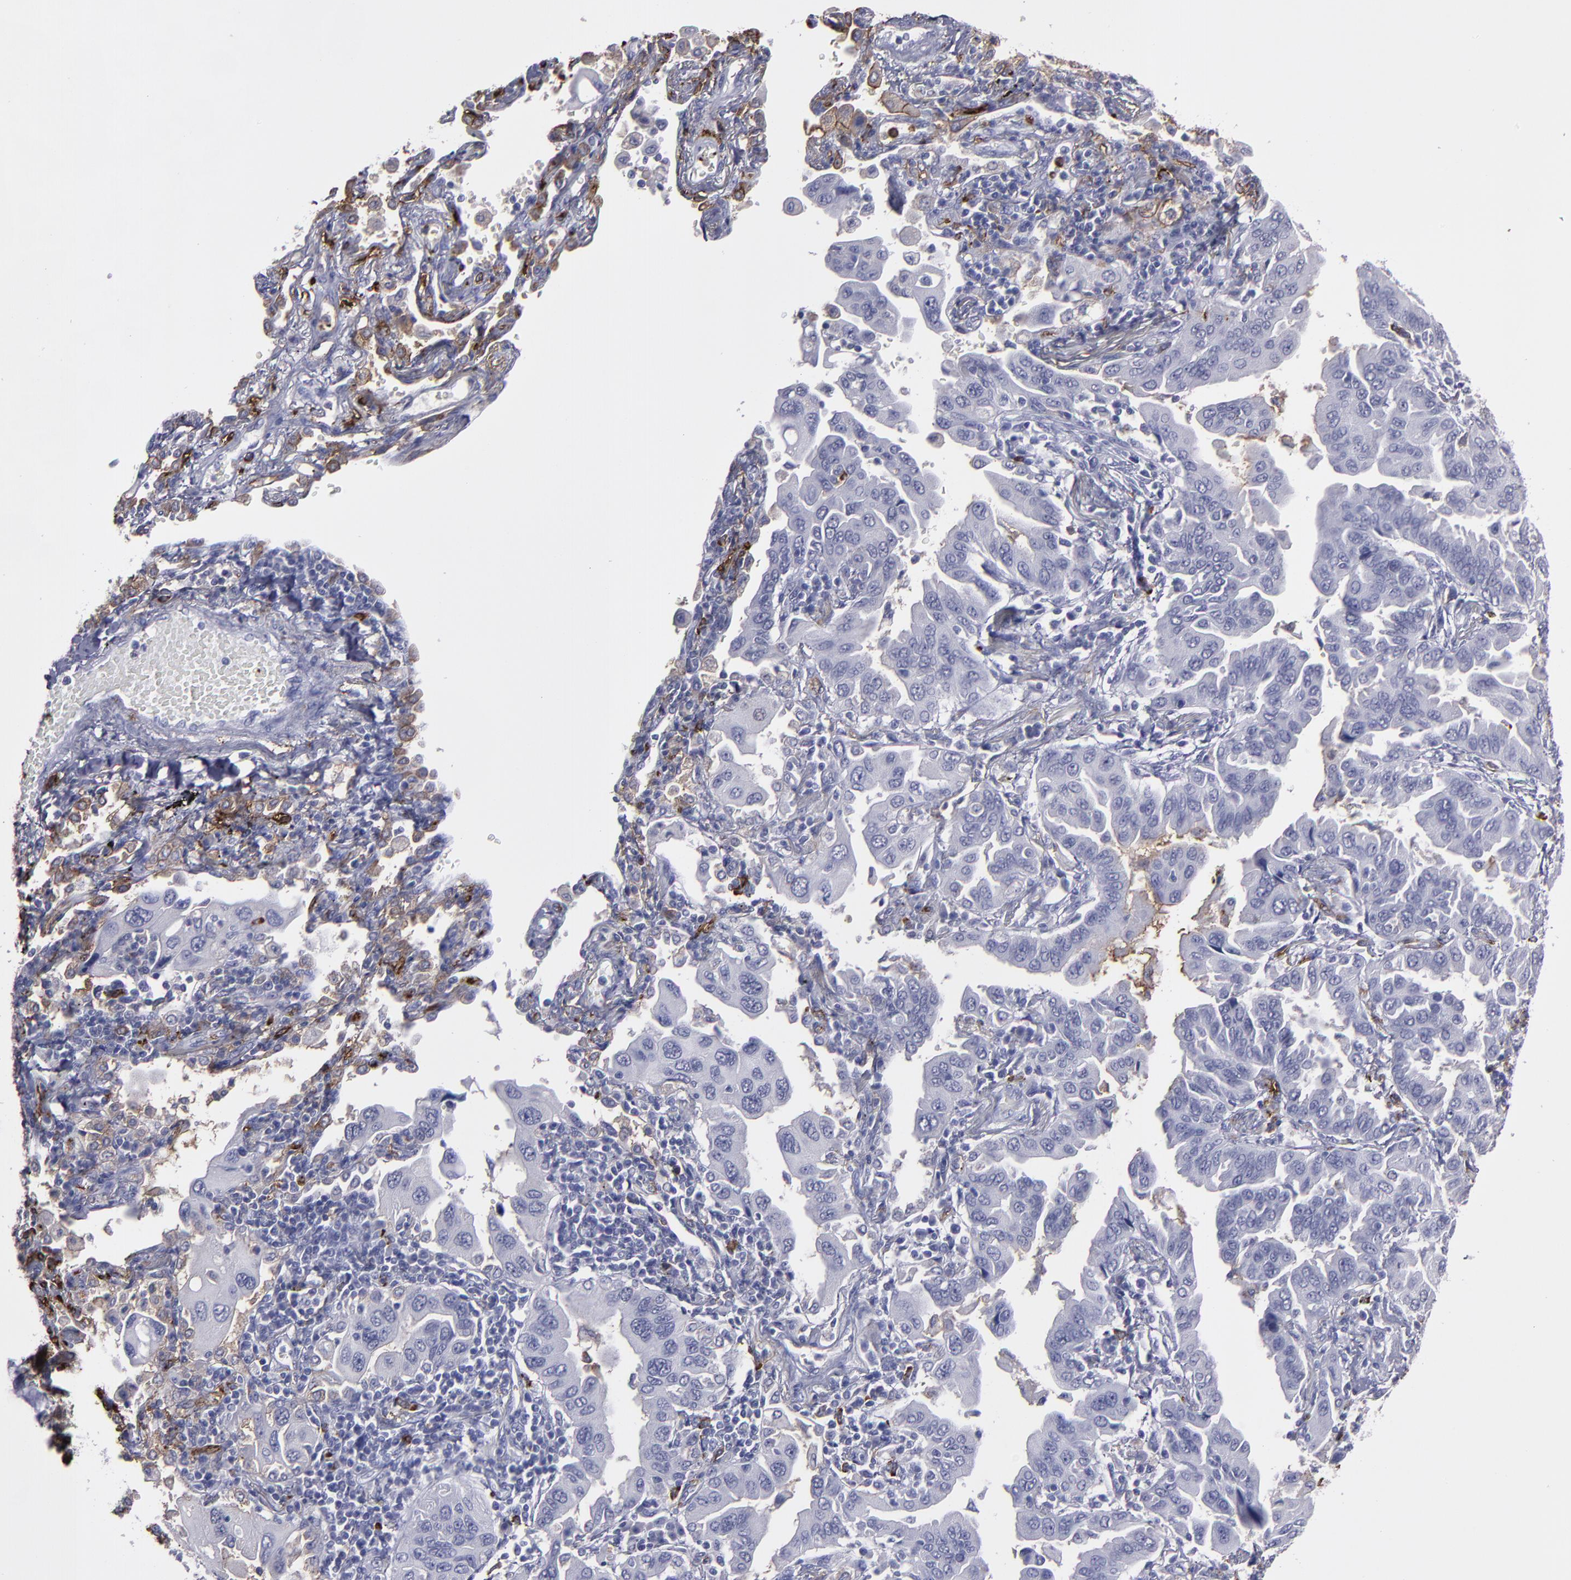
{"staining": {"intensity": "negative", "quantity": "none", "location": "none"}, "tissue": "lung cancer", "cell_type": "Tumor cells", "image_type": "cancer", "snomed": [{"axis": "morphology", "description": "Adenocarcinoma, NOS"}, {"axis": "topography", "description": "Lung"}], "caption": "A micrograph of lung cancer (adenocarcinoma) stained for a protein reveals no brown staining in tumor cells. Nuclei are stained in blue.", "gene": "CD36", "patient": {"sex": "female", "age": 65}}